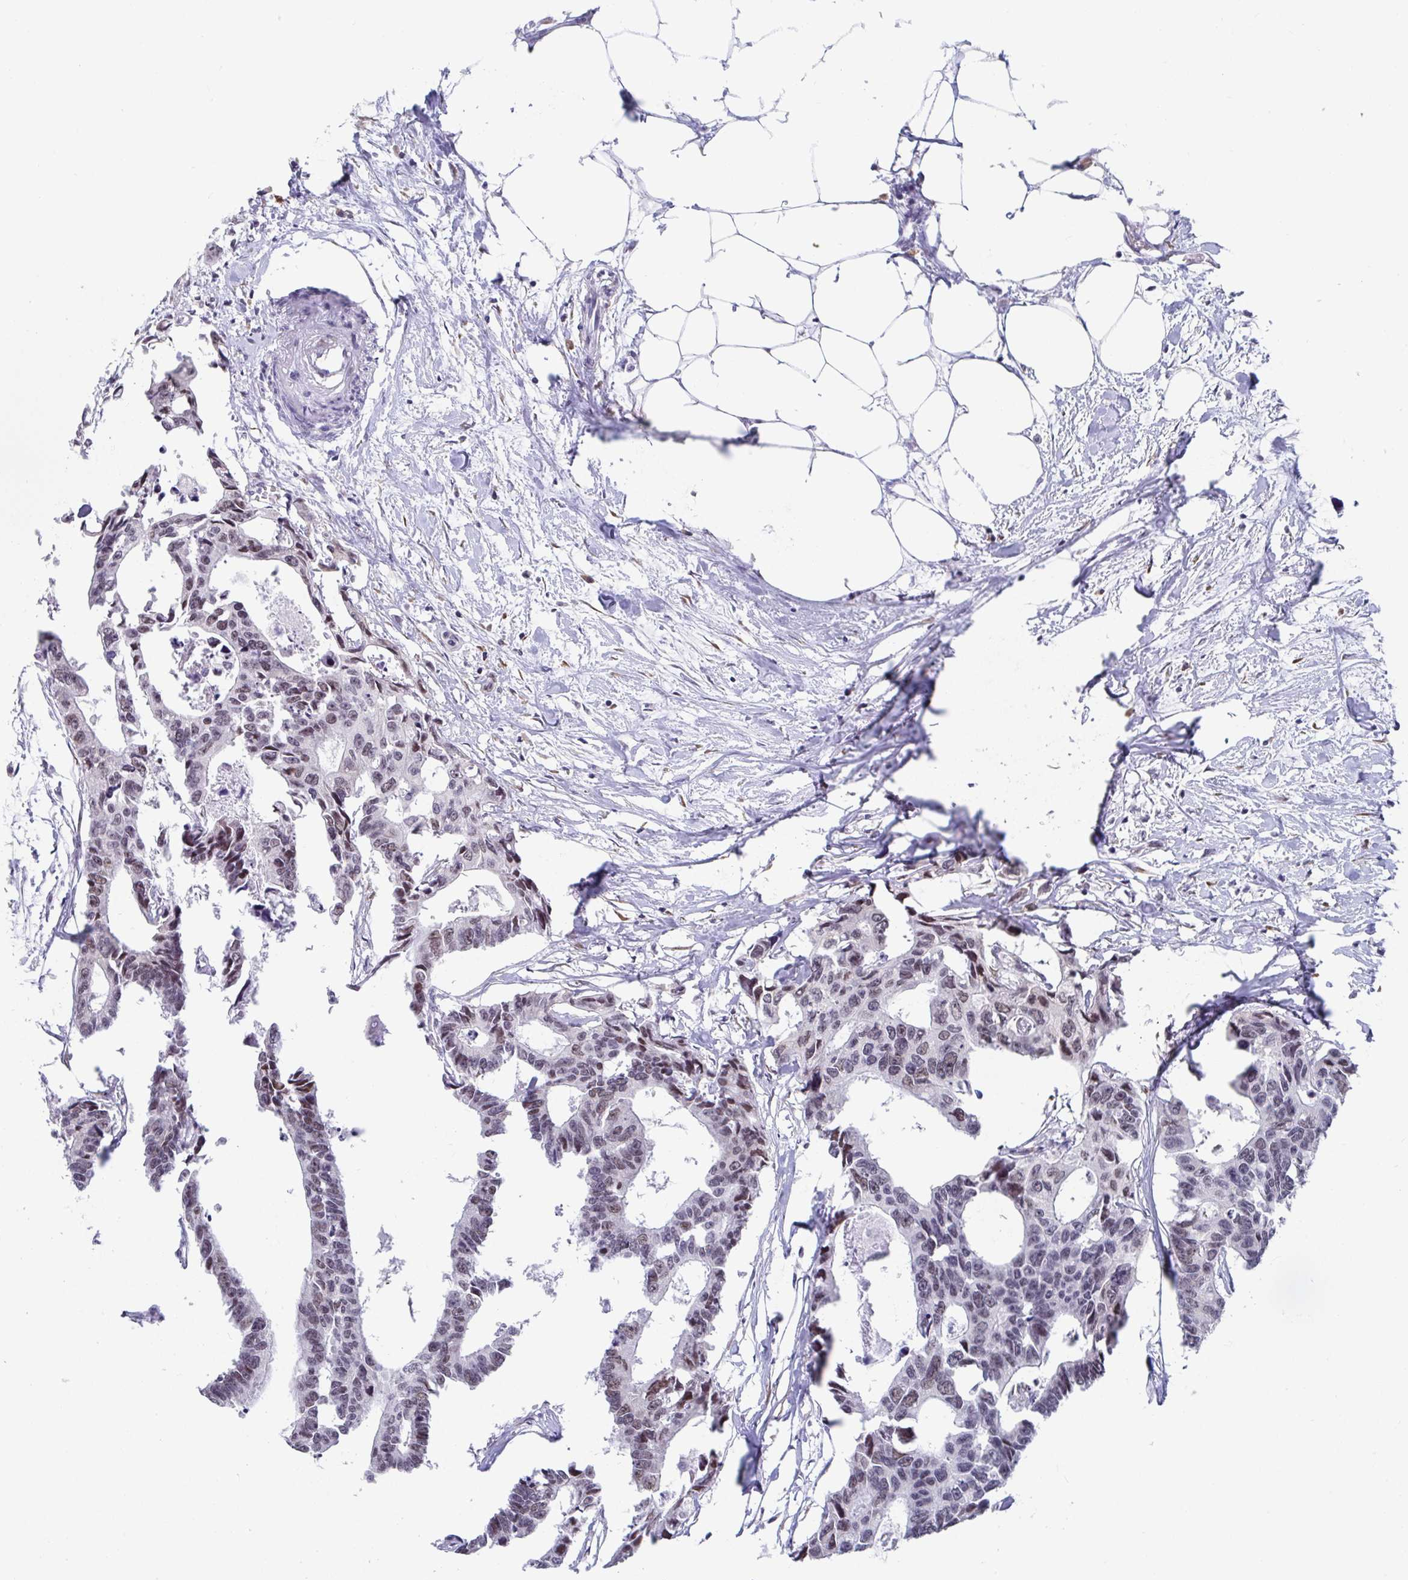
{"staining": {"intensity": "weak", "quantity": ">75%", "location": "nuclear"}, "tissue": "colorectal cancer", "cell_type": "Tumor cells", "image_type": "cancer", "snomed": [{"axis": "morphology", "description": "Adenocarcinoma, NOS"}, {"axis": "topography", "description": "Rectum"}], "caption": "Immunohistochemistry (IHC) (DAB (3,3'-diaminobenzidine)) staining of colorectal cancer (adenocarcinoma) reveals weak nuclear protein expression in approximately >75% of tumor cells.", "gene": "WDR72", "patient": {"sex": "male", "age": 57}}